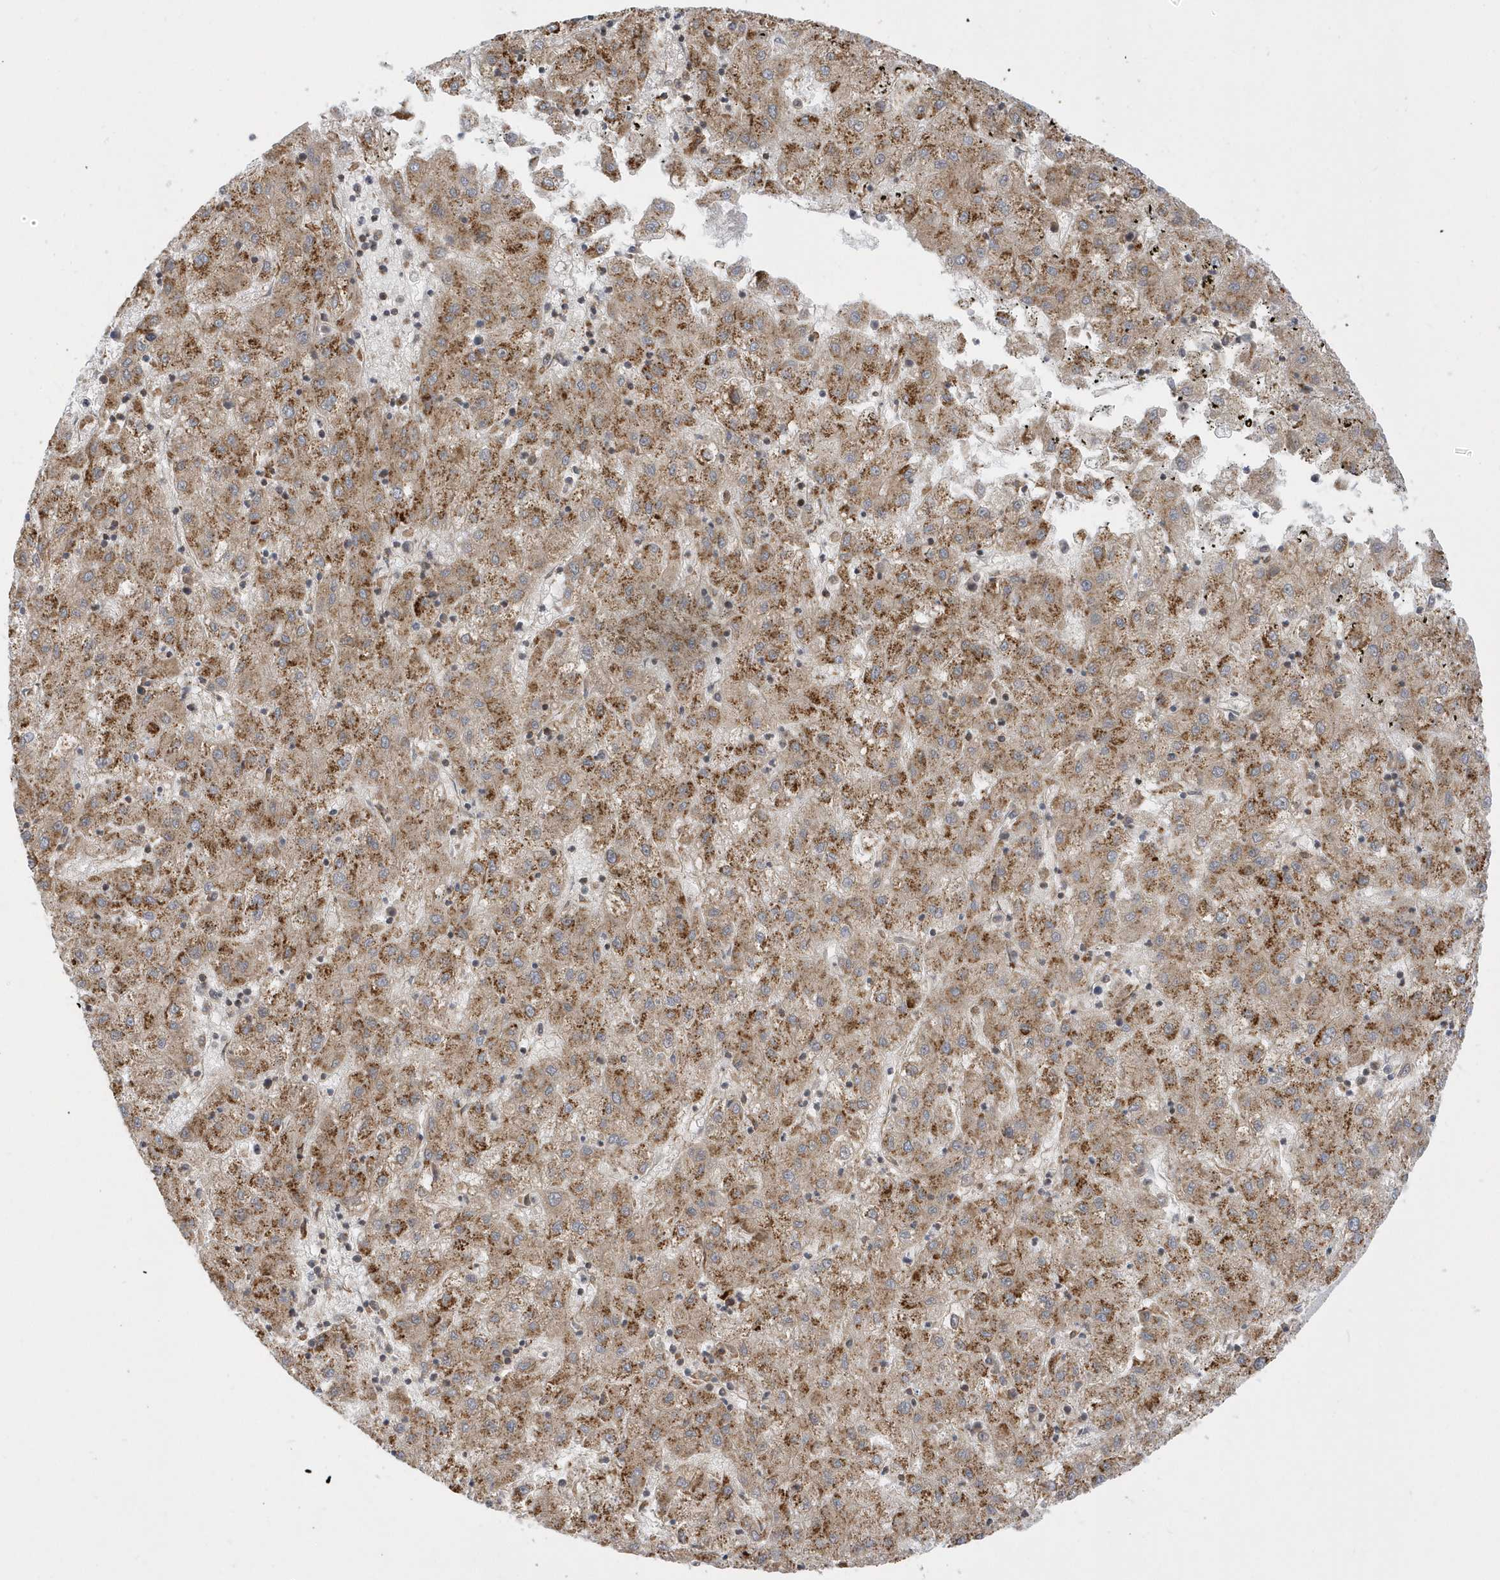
{"staining": {"intensity": "moderate", "quantity": ">75%", "location": "cytoplasmic/membranous"}, "tissue": "liver cancer", "cell_type": "Tumor cells", "image_type": "cancer", "snomed": [{"axis": "morphology", "description": "Carcinoma, Hepatocellular, NOS"}, {"axis": "topography", "description": "Liver"}], "caption": "Immunohistochemistry (DAB) staining of human hepatocellular carcinoma (liver) demonstrates moderate cytoplasmic/membranous protein positivity in approximately >75% of tumor cells.", "gene": "METTL21A", "patient": {"sex": "male", "age": 72}}